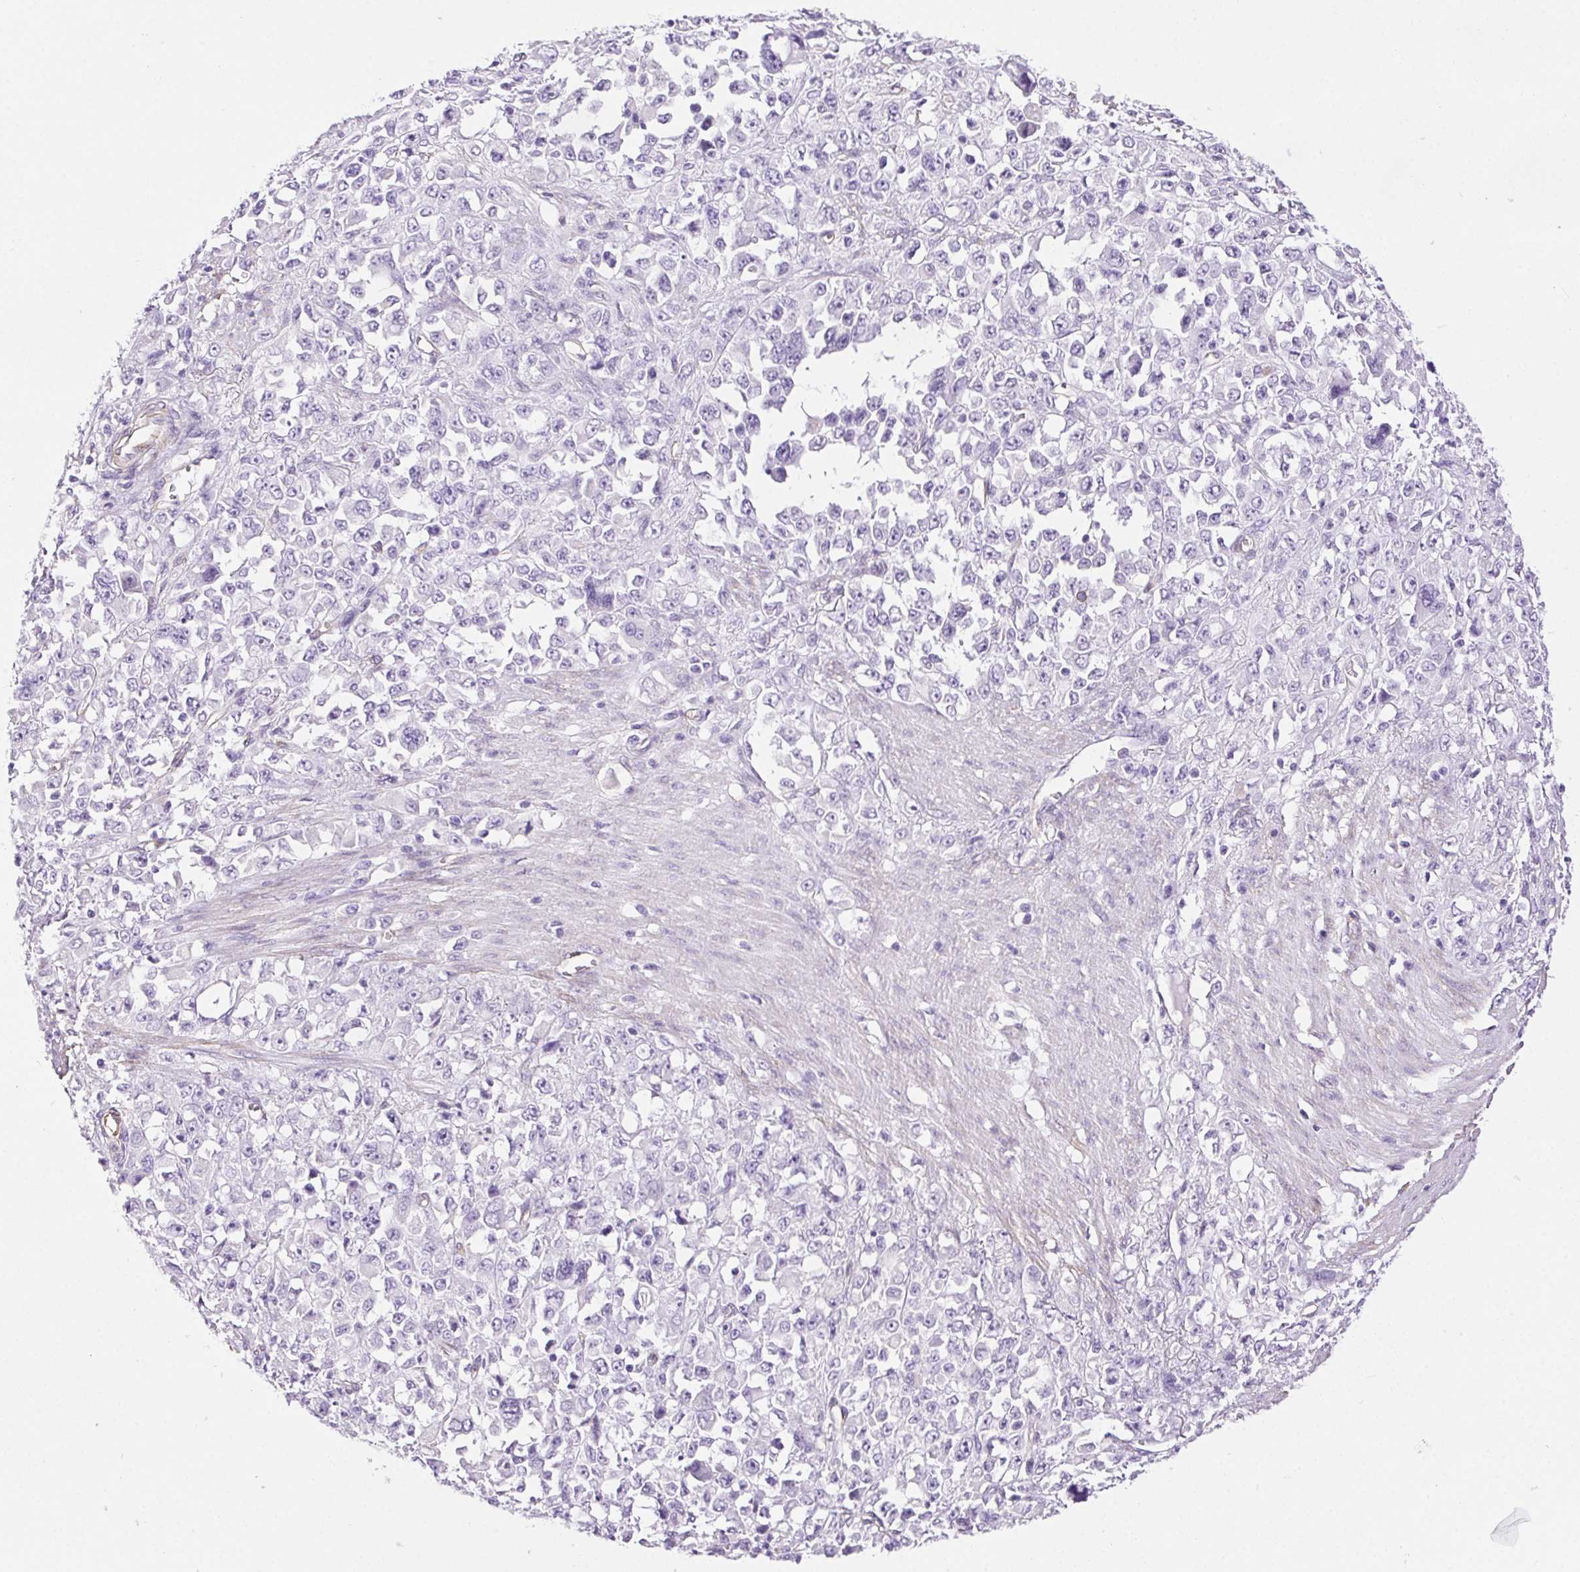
{"staining": {"intensity": "negative", "quantity": "none", "location": "none"}, "tissue": "stomach cancer", "cell_type": "Tumor cells", "image_type": "cancer", "snomed": [{"axis": "morphology", "description": "Adenocarcinoma, NOS"}, {"axis": "topography", "description": "Stomach"}], "caption": "Tumor cells show no significant protein staining in stomach cancer (adenocarcinoma).", "gene": "SHCBP1L", "patient": {"sex": "female", "age": 76}}